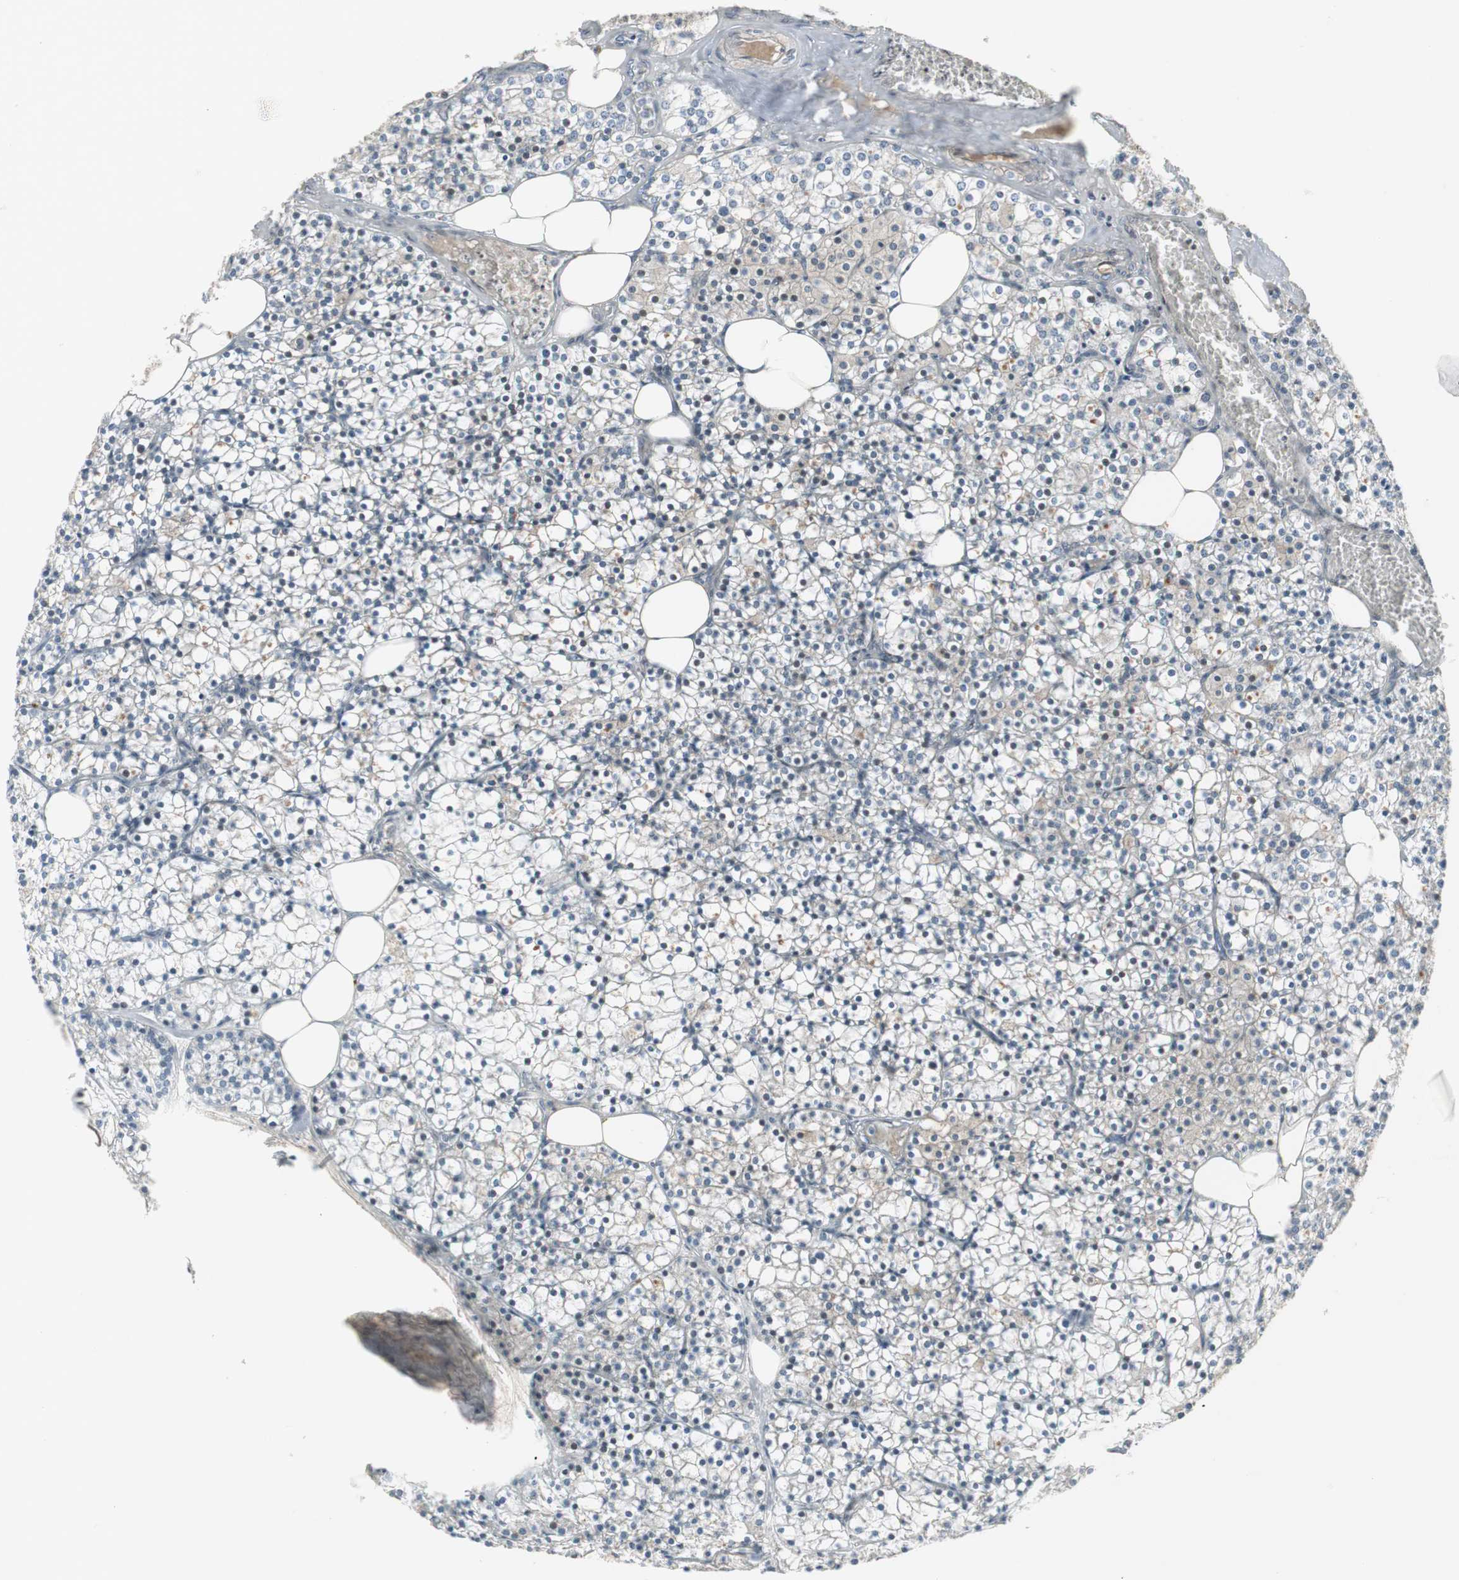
{"staining": {"intensity": "negative", "quantity": "none", "location": "none"}, "tissue": "parathyroid gland", "cell_type": "Glandular cells", "image_type": "normal", "snomed": [{"axis": "morphology", "description": "Normal tissue, NOS"}, {"axis": "topography", "description": "Parathyroid gland"}], "caption": "The histopathology image displays no staining of glandular cells in benign parathyroid gland. Nuclei are stained in blue.", "gene": "TCF12", "patient": {"sex": "female", "age": 63}}